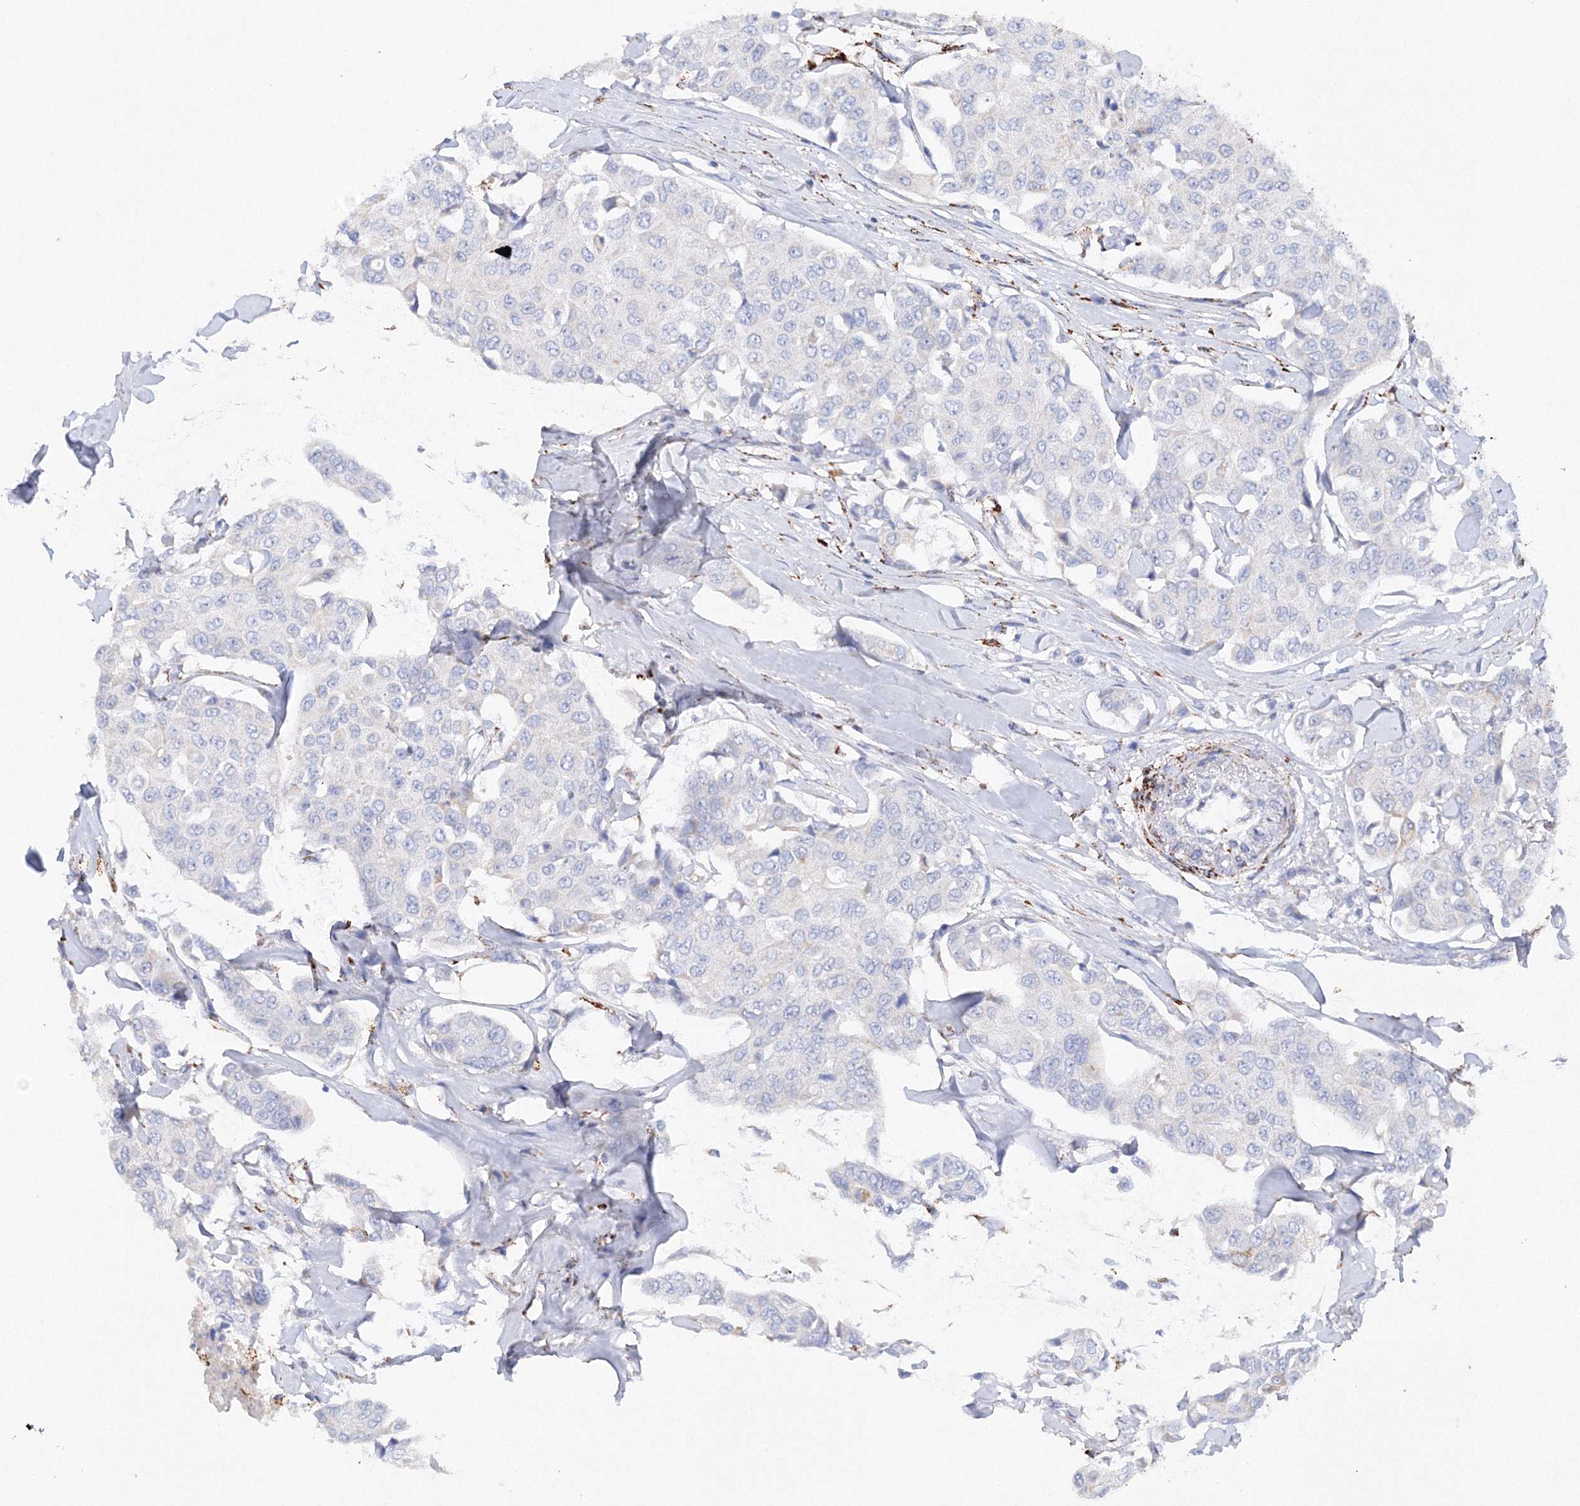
{"staining": {"intensity": "negative", "quantity": "none", "location": "none"}, "tissue": "breast cancer", "cell_type": "Tumor cells", "image_type": "cancer", "snomed": [{"axis": "morphology", "description": "Duct carcinoma"}, {"axis": "topography", "description": "Breast"}], "caption": "This is an IHC image of human infiltrating ductal carcinoma (breast). There is no staining in tumor cells.", "gene": "MERTK", "patient": {"sex": "female", "age": 80}}